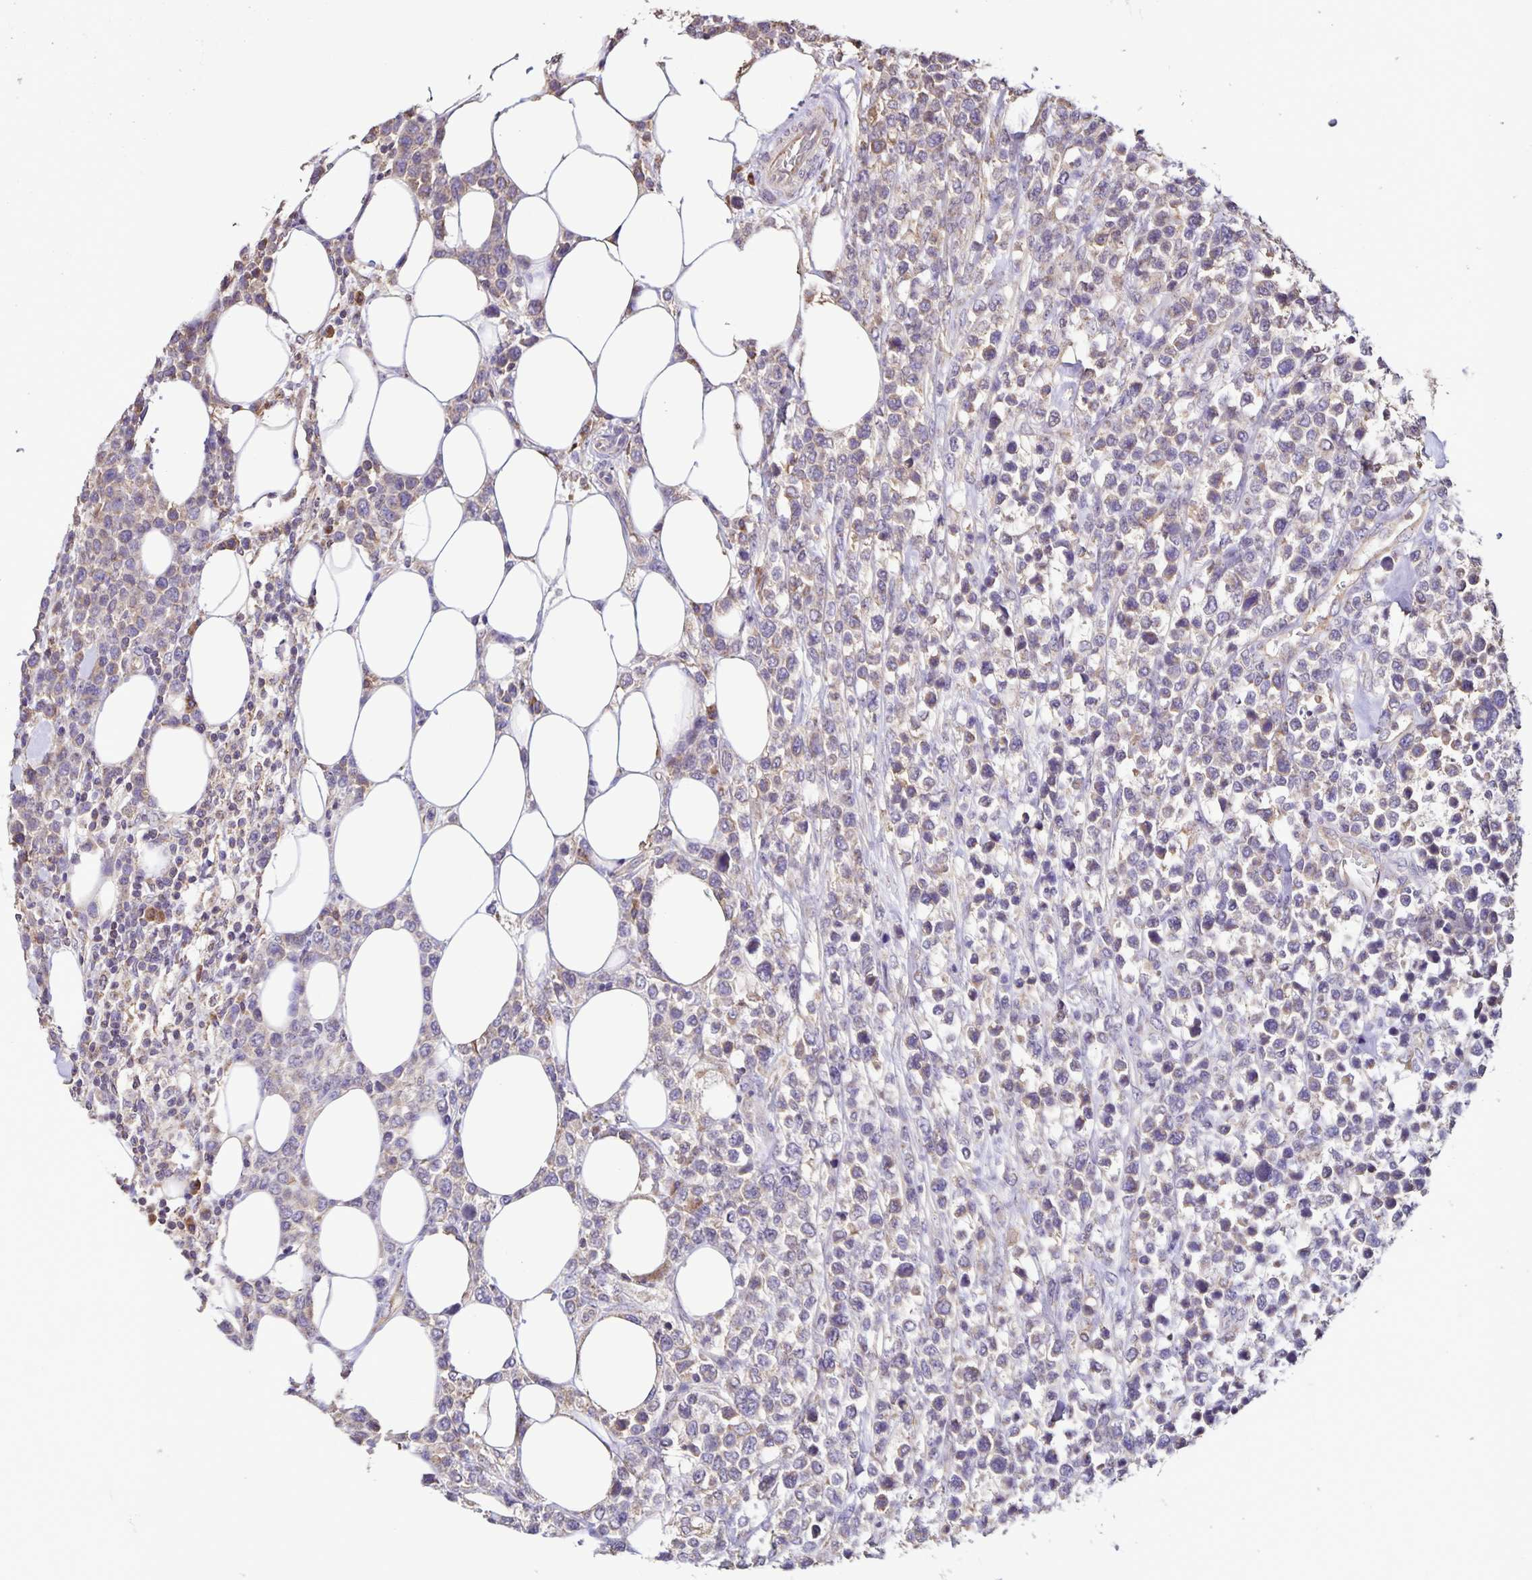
{"staining": {"intensity": "negative", "quantity": "none", "location": "none"}, "tissue": "lymphoma", "cell_type": "Tumor cells", "image_type": "cancer", "snomed": [{"axis": "morphology", "description": "Malignant lymphoma, non-Hodgkin's type, High grade"}, {"axis": "topography", "description": "Soft tissue"}], "caption": "Lymphoma was stained to show a protein in brown. There is no significant positivity in tumor cells. (Stains: DAB immunohistochemistry with hematoxylin counter stain, Microscopy: brightfield microscopy at high magnification).", "gene": "MAN1A1", "patient": {"sex": "female", "age": 56}}